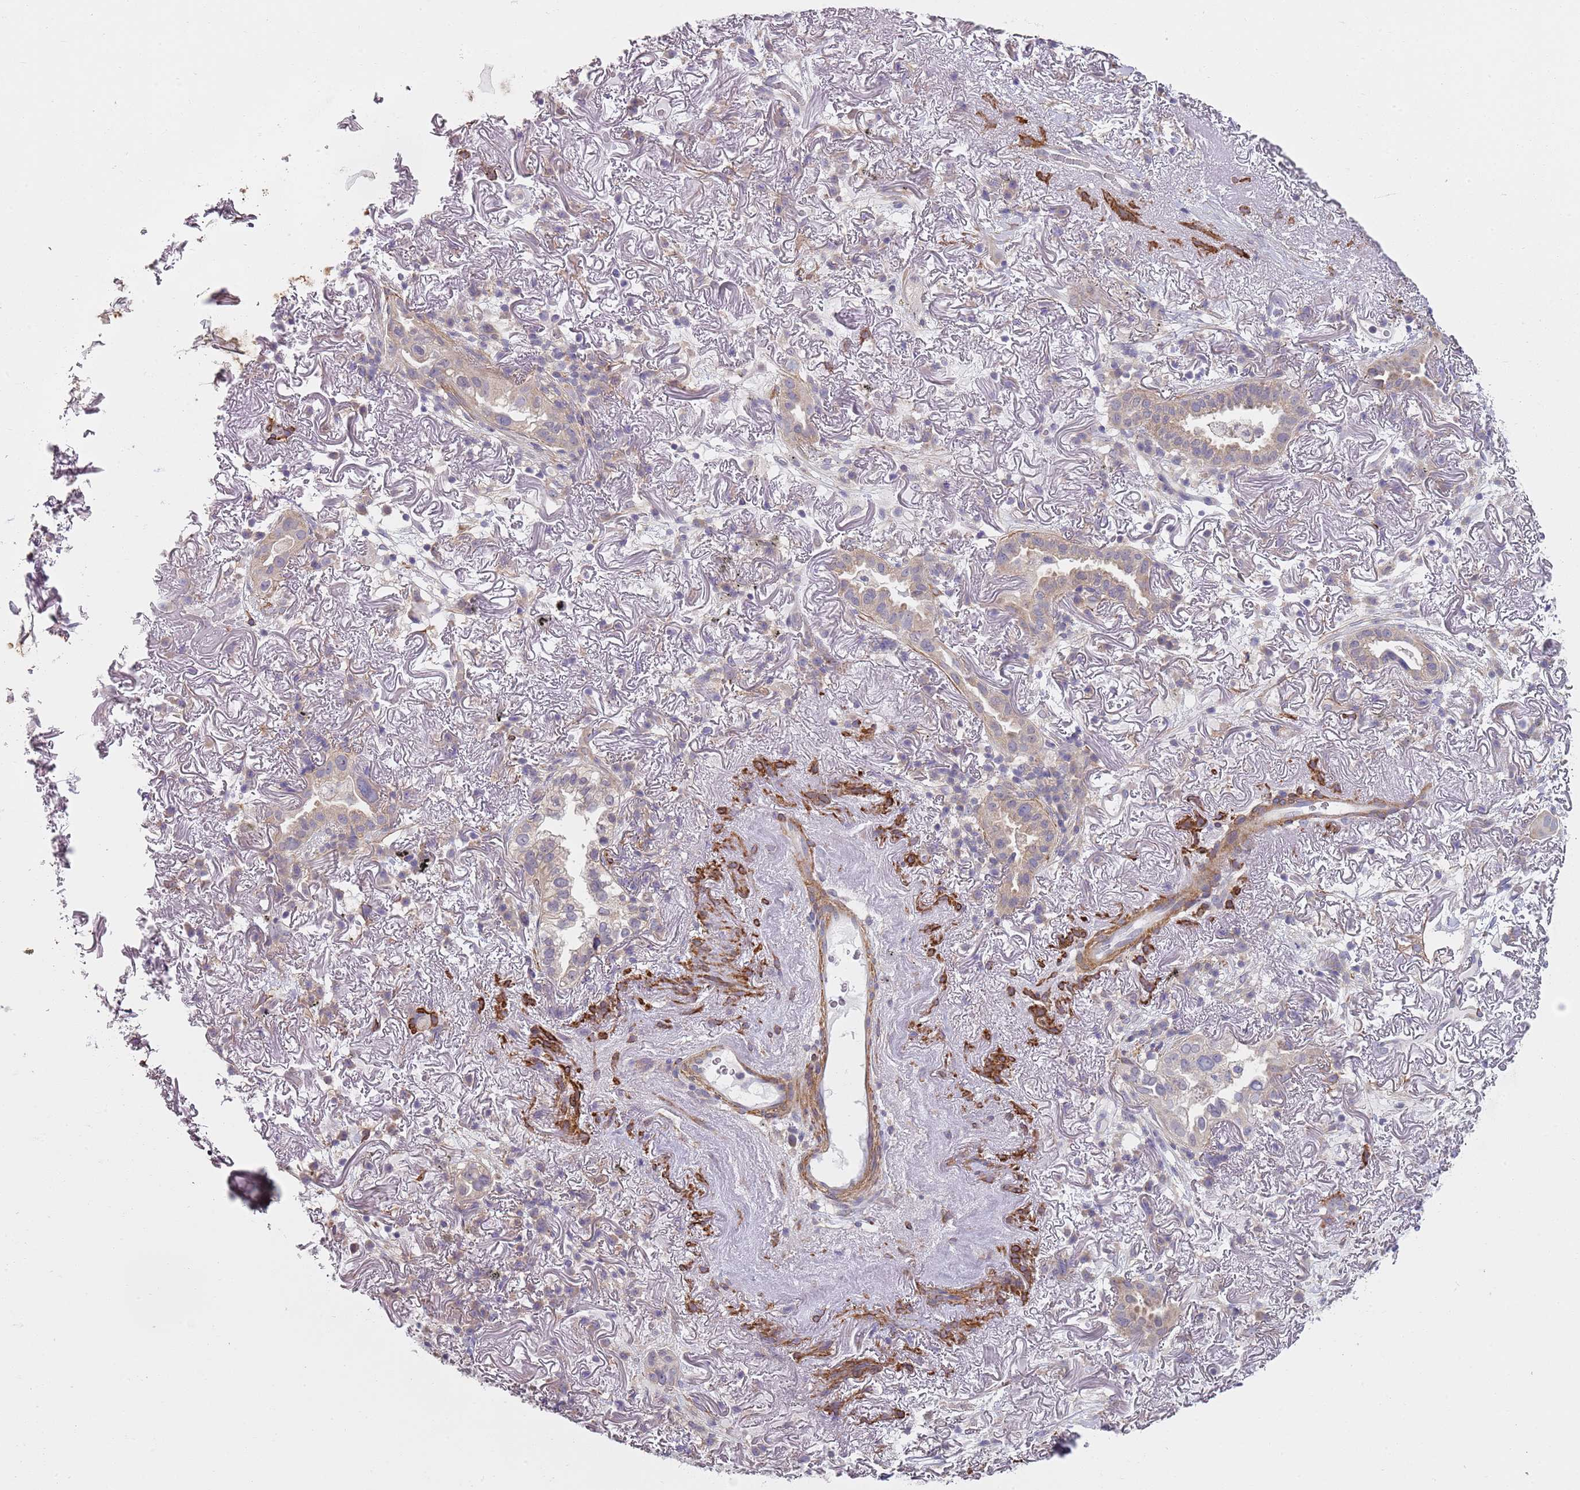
{"staining": {"intensity": "weak", "quantity": "<25%", "location": "cytoplasmic/membranous"}, "tissue": "lung cancer", "cell_type": "Tumor cells", "image_type": "cancer", "snomed": [{"axis": "morphology", "description": "Adenocarcinoma, NOS"}, {"axis": "topography", "description": "Lung"}], "caption": "Human lung cancer stained for a protein using immunohistochemistry demonstrates no positivity in tumor cells.", "gene": "SLC26A6", "patient": {"sex": "female", "age": 69}}